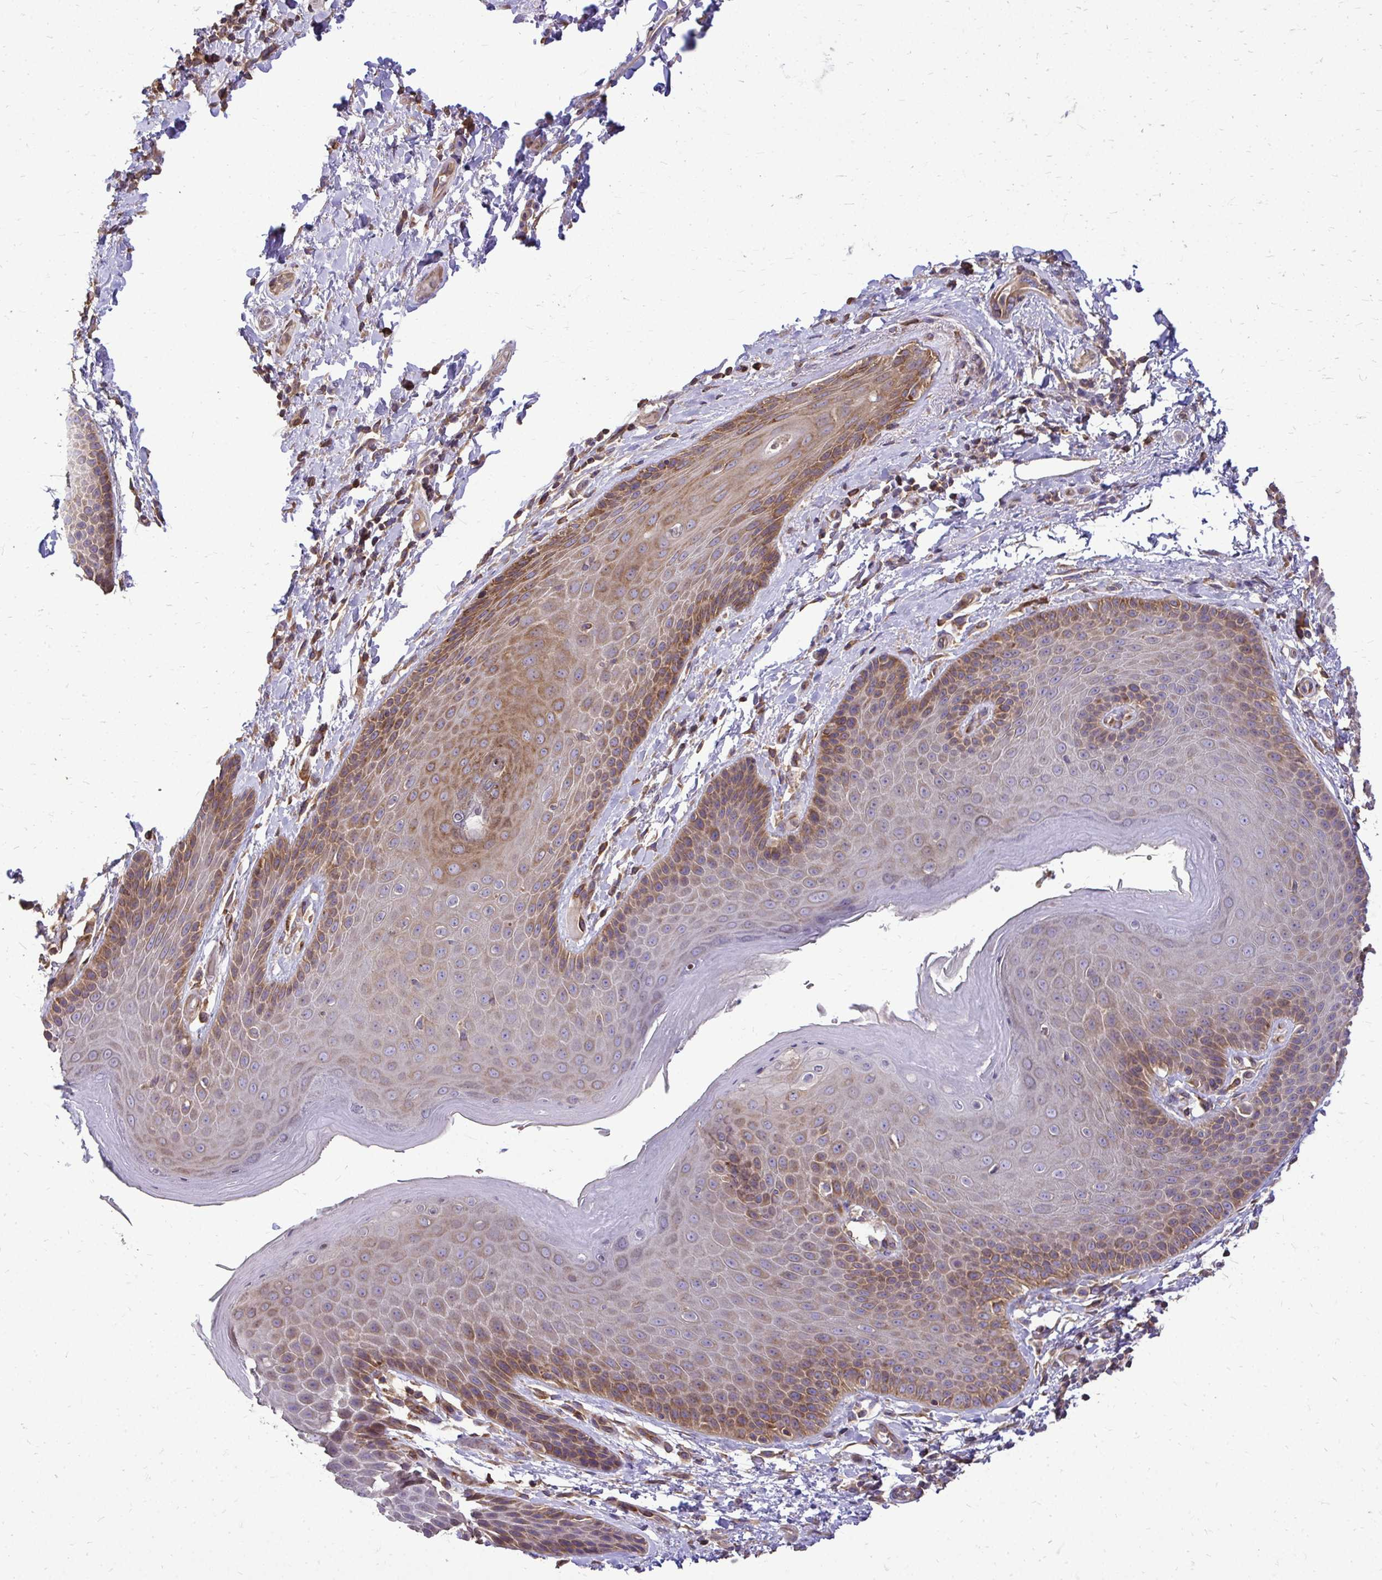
{"staining": {"intensity": "moderate", "quantity": "25%-75%", "location": "cytoplasmic/membranous"}, "tissue": "skin", "cell_type": "Epidermal cells", "image_type": "normal", "snomed": [{"axis": "morphology", "description": "Normal tissue, NOS"}, {"axis": "topography", "description": "Anal"}, {"axis": "topography", "description": "Peripheral nerve tissue"}], "caption": "Protein analysis of normal skin shows moderate cytoplasmic/membranous expression in approximately 25%-75% of epidermal cells.", "gene": "FMR1", "patient": {"sex": "male", "age": 51}}